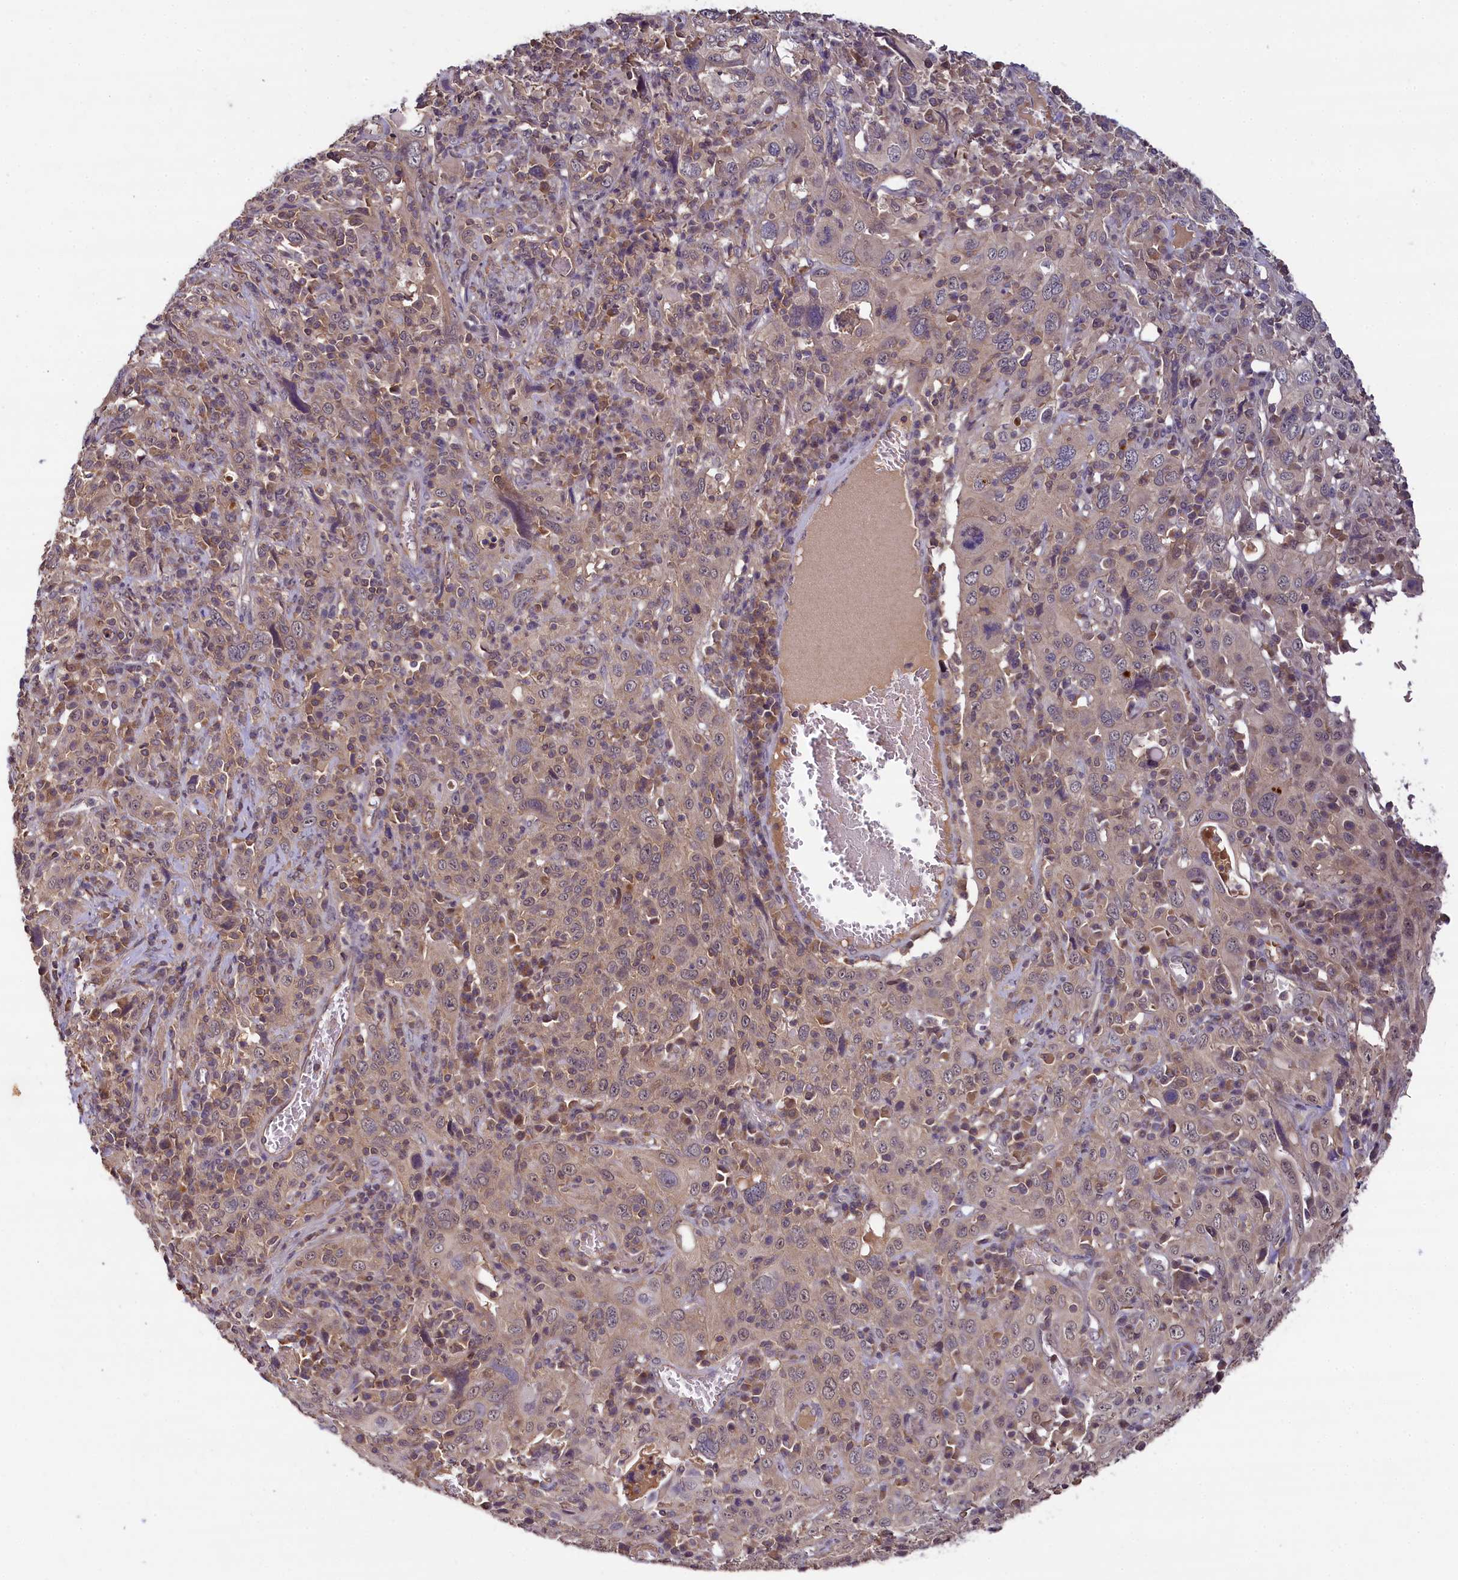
{"staining": {"intensity": "moderate", "quantity": "25%-75%", "location": "cytoplasmic/membranous"}, "tissue": "cervical cancer", "cell_type": "Tumor cells", "image_type": "cancer", "snomed": [{"axis": "morphology", "description": "Squamous cell carcinoma, NOS"}, {"axis": "topography", "description": "Cervix"}], "caption": "Protein staining demonstrates moderate cytoplasmic/membranous positivity in approximately 25%-75% of tumor cells in cervical cancer (squamous cell carcinoma).", "gene": "TMEM39A", "patient": {"sex": "female", "age": 46}}